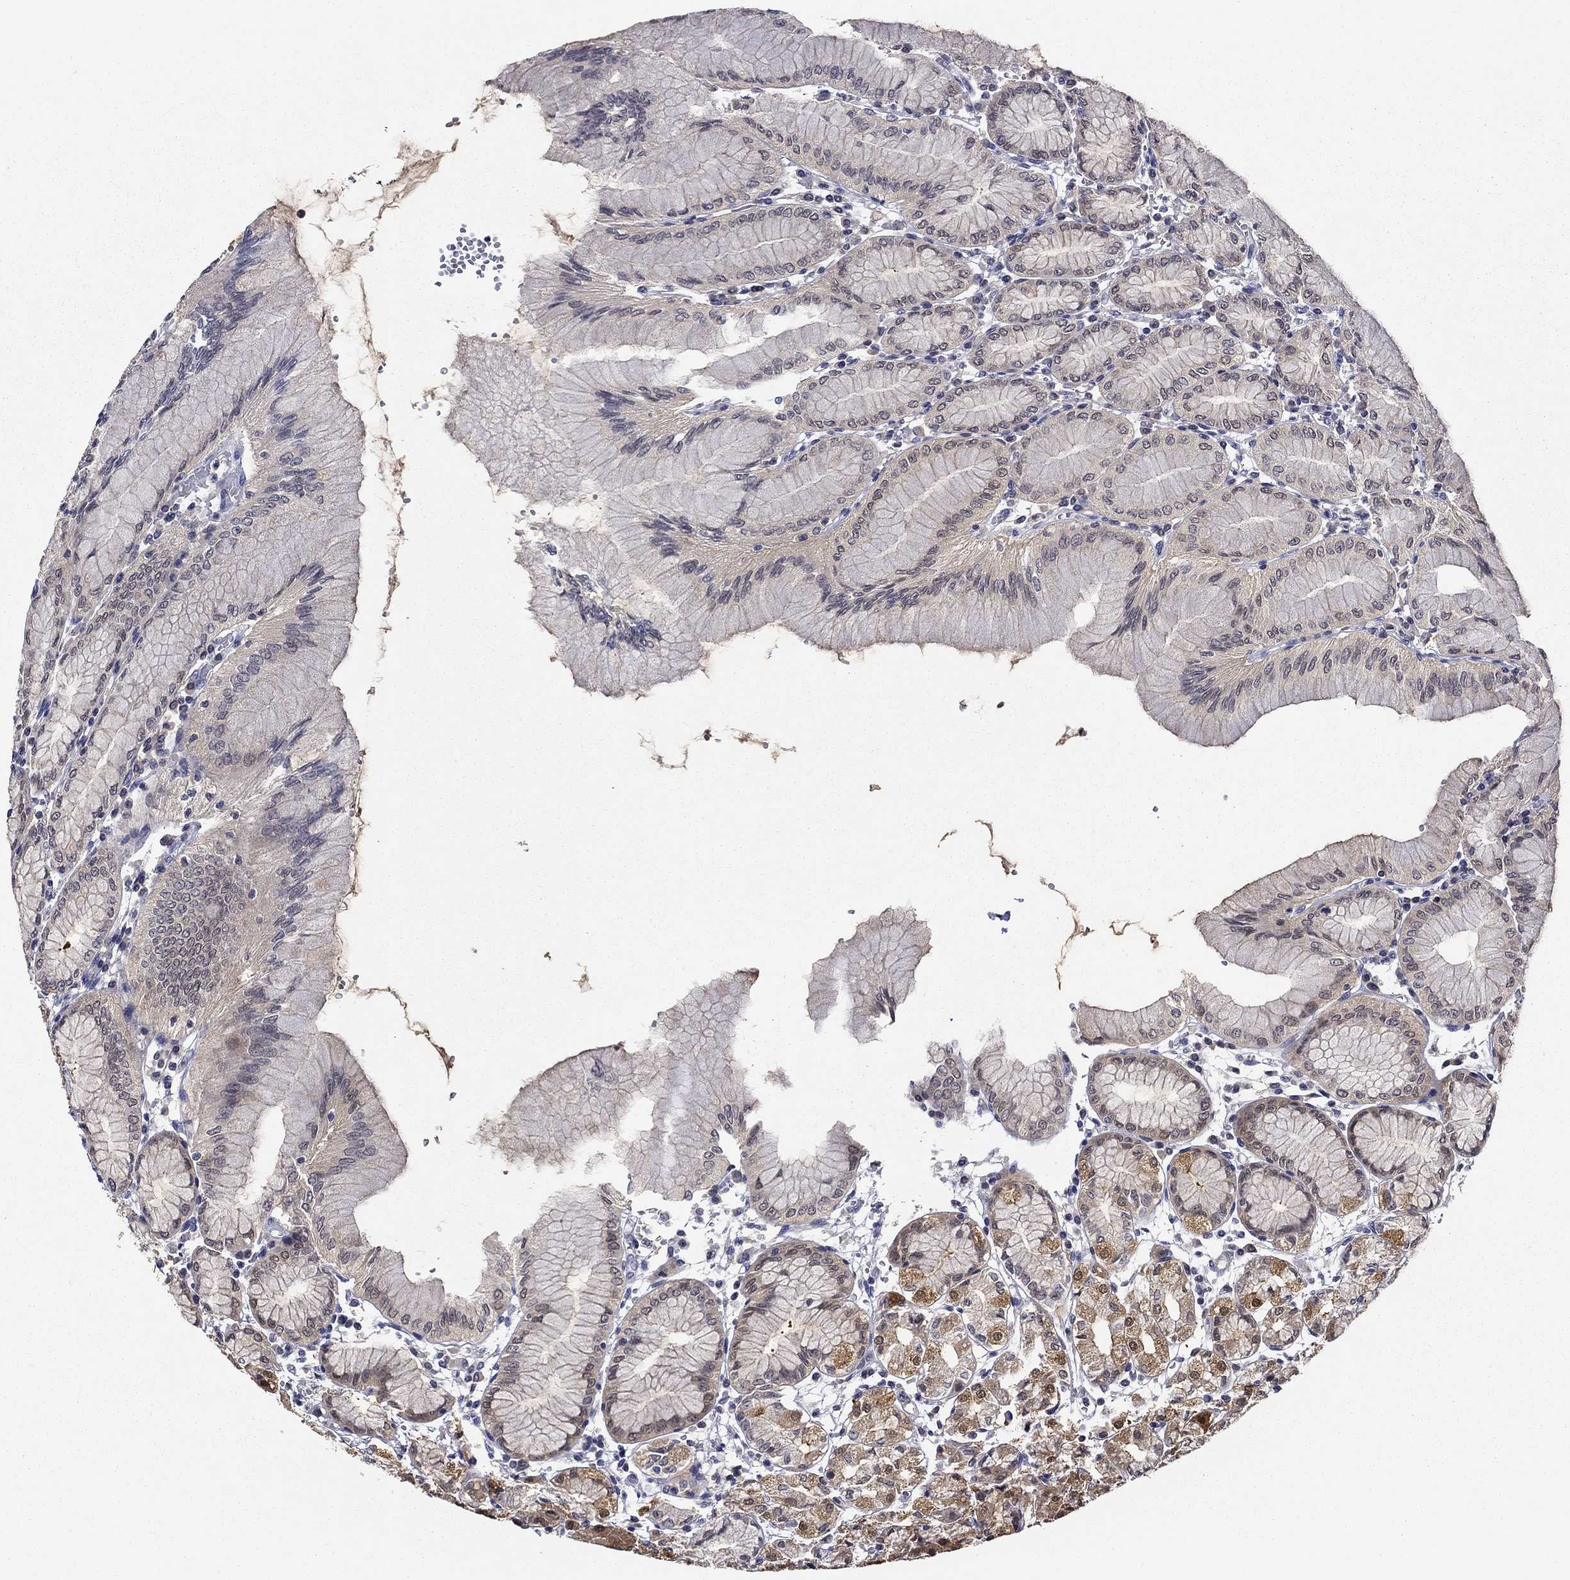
{"staining": {"intensity": "moderate", "quantity": "<25%", "location": "cytoplasmic/membranous"}, "tissue": "stomach", "cell_type": "Glandular cells", "image_type": "normal", "snomed": [{"axis": "morphology", "description": "Normal tissue, NOS"}, {"axis": "topography", "description": "Skeletal muscle"}, {"axis": "topography", "description": "Stomach"}], "caption": "Immunohistochemical staining of unremarkable human stomach shows <25% levels of moderate cytoplasmic/membranous protein positivity in approximately <25% of glandular cells.", "gene": "DDTL", "patient": {"sex": "female", "age": 57}}